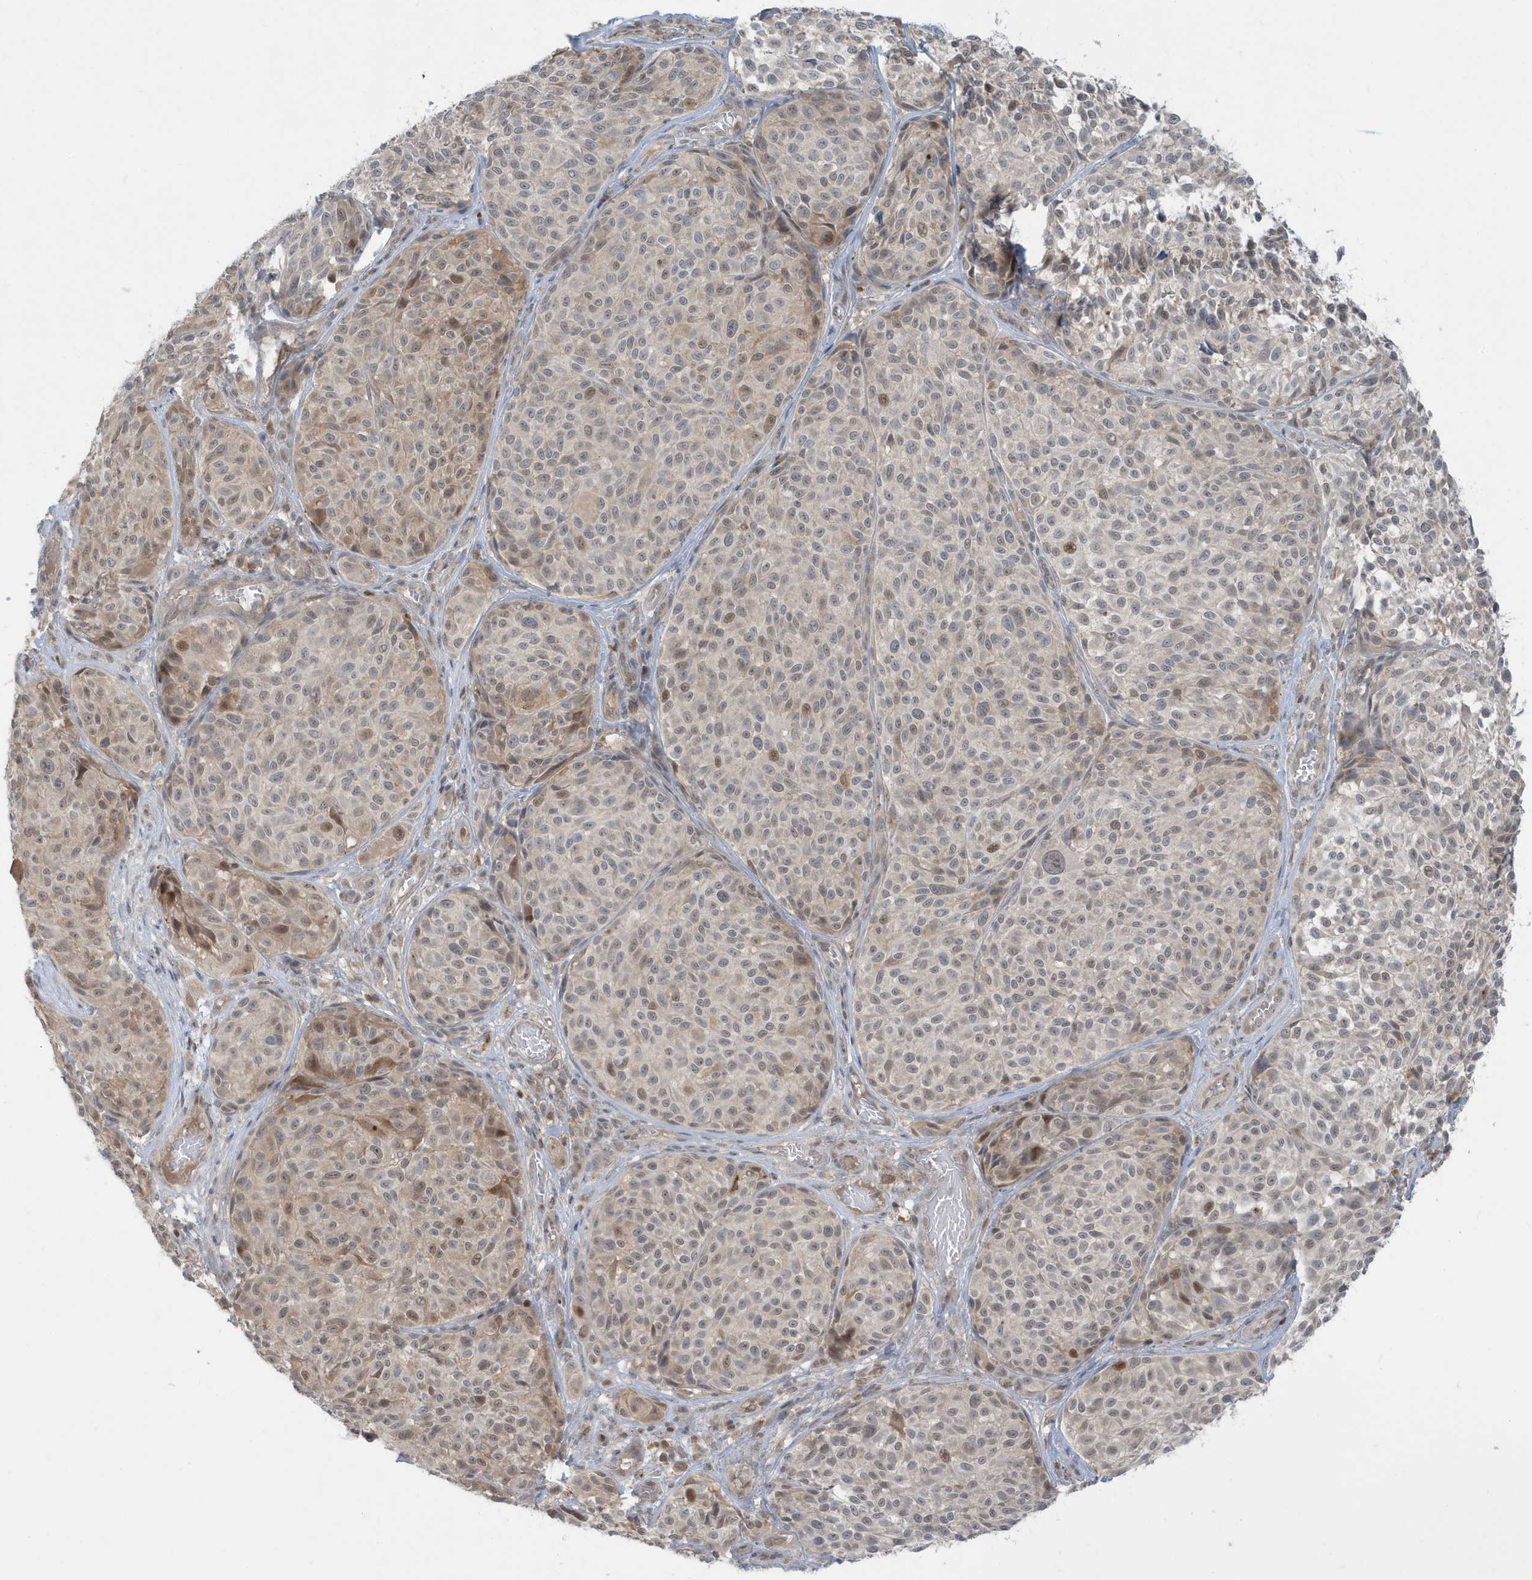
{"staining": {"intensity": "moderate", "quantity": "<25%", "location": "nuclear"}, "tissue": "melanoma", "cell_type": "Tumor cells", "image_type": "cancer", "snomed": [{"axis": "morphology", "description": "Malignant melanoma, NOS"}, {"axis": "topography", "description": "Skin"}], "caption": "Immunohistochemistry (IHC) (DAB) staining of melanoma exhibits moderate nuclear protein staining in approximately <25% of tumor cells. The protein is stained brown, and the nuclei are stained in blue (DAB (3,3'-diaminobenzidine) IHC with brightfield microscopy, high magnification).", "gene": "OGA", "patient": {"sex": "male", "age": 83}}